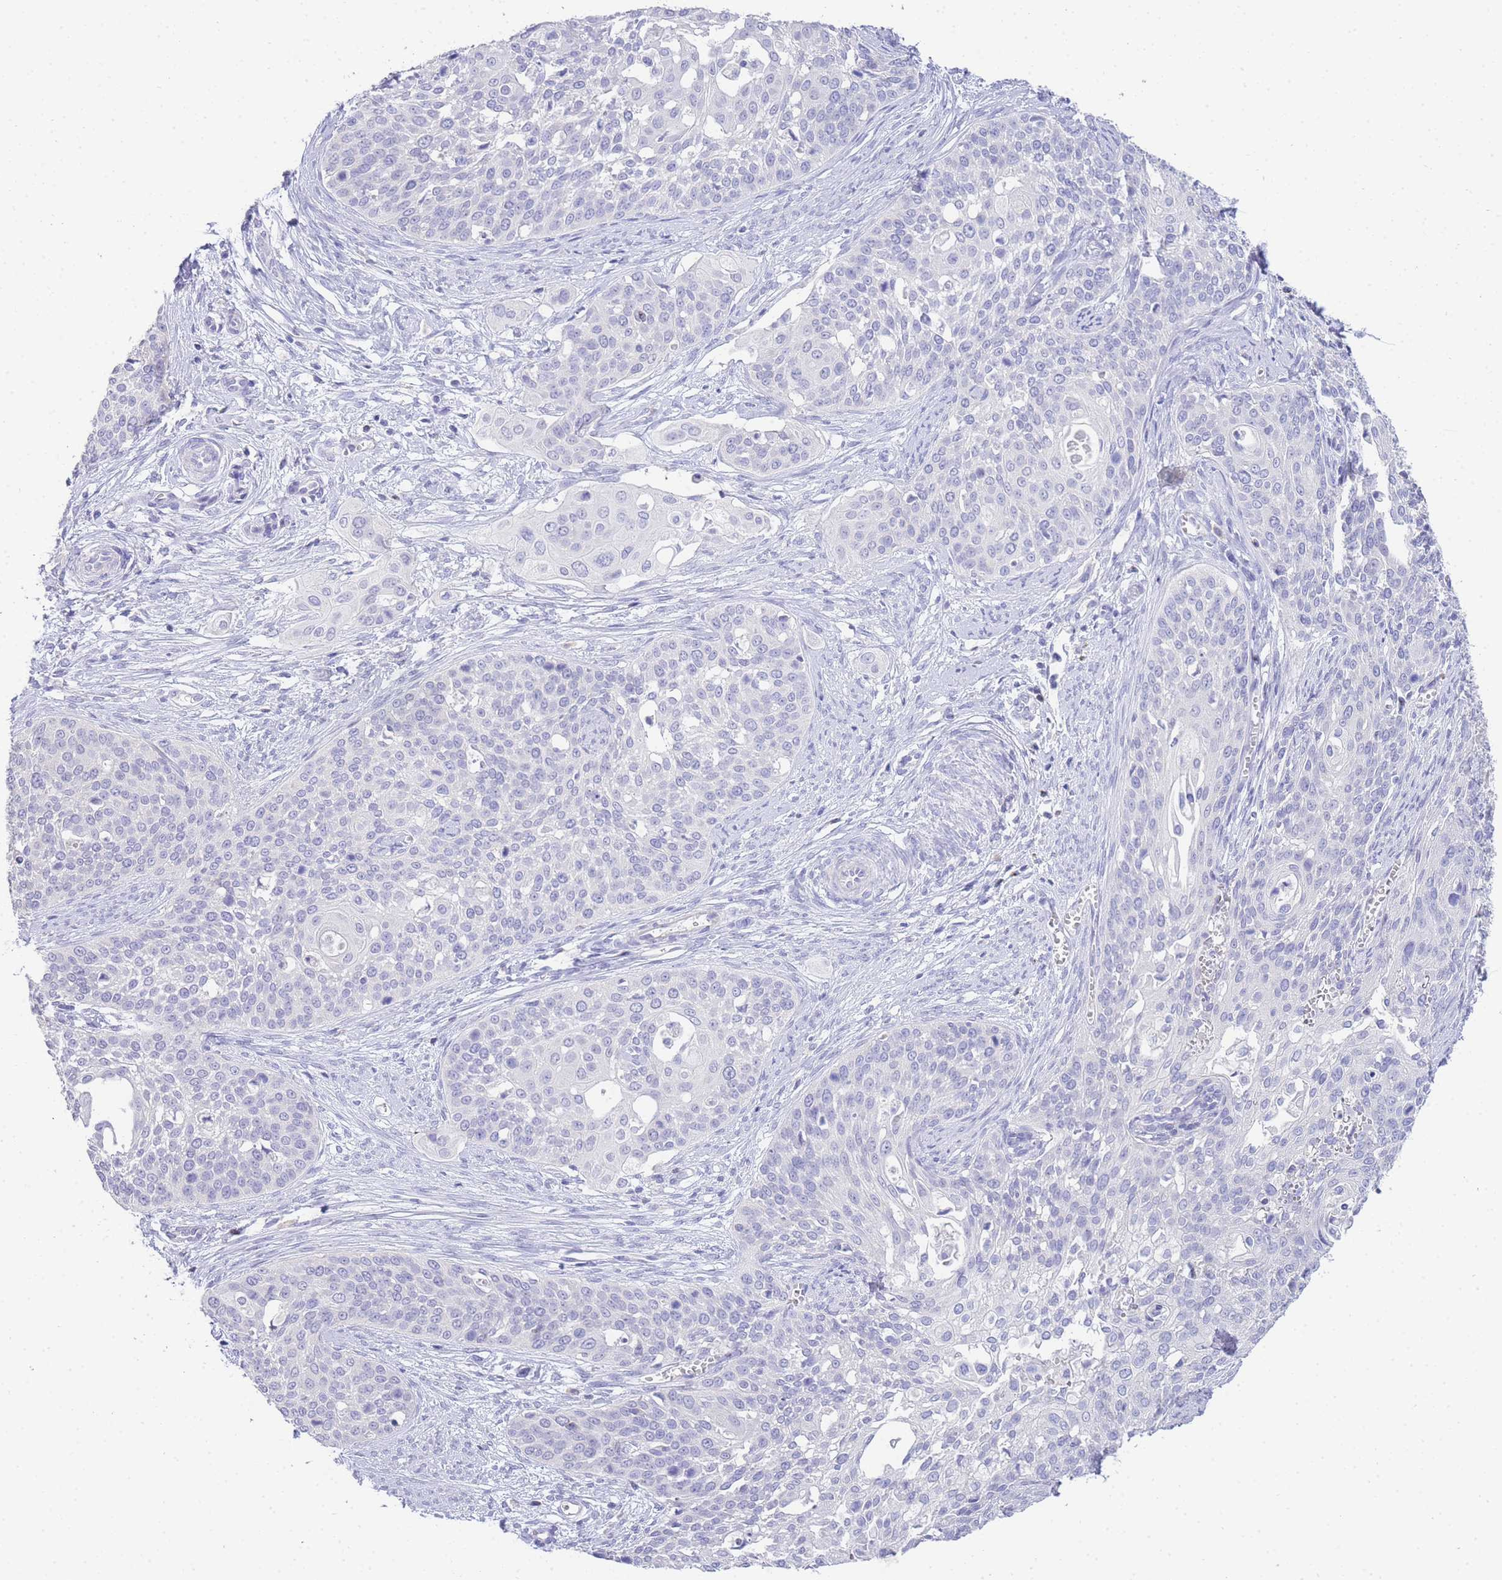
{"staining": {"intensity": "negative", "quantity": "none", "location": "none"}, "tissue": "cervical cancer", "cell_type": "Tumor cells", "image_type": "cancer", "snomed": [{"axis": "morphology", "description": "Squamous cell carcinoma, NOS"}, {"axis": "topography", "description": "Cervix"}], "caption": "Tumor cells are negative for protein expression in human cervical squamous cell carcinoma.", "gene": "DPP4", "patient": {"sex": "female", "age": 44}}